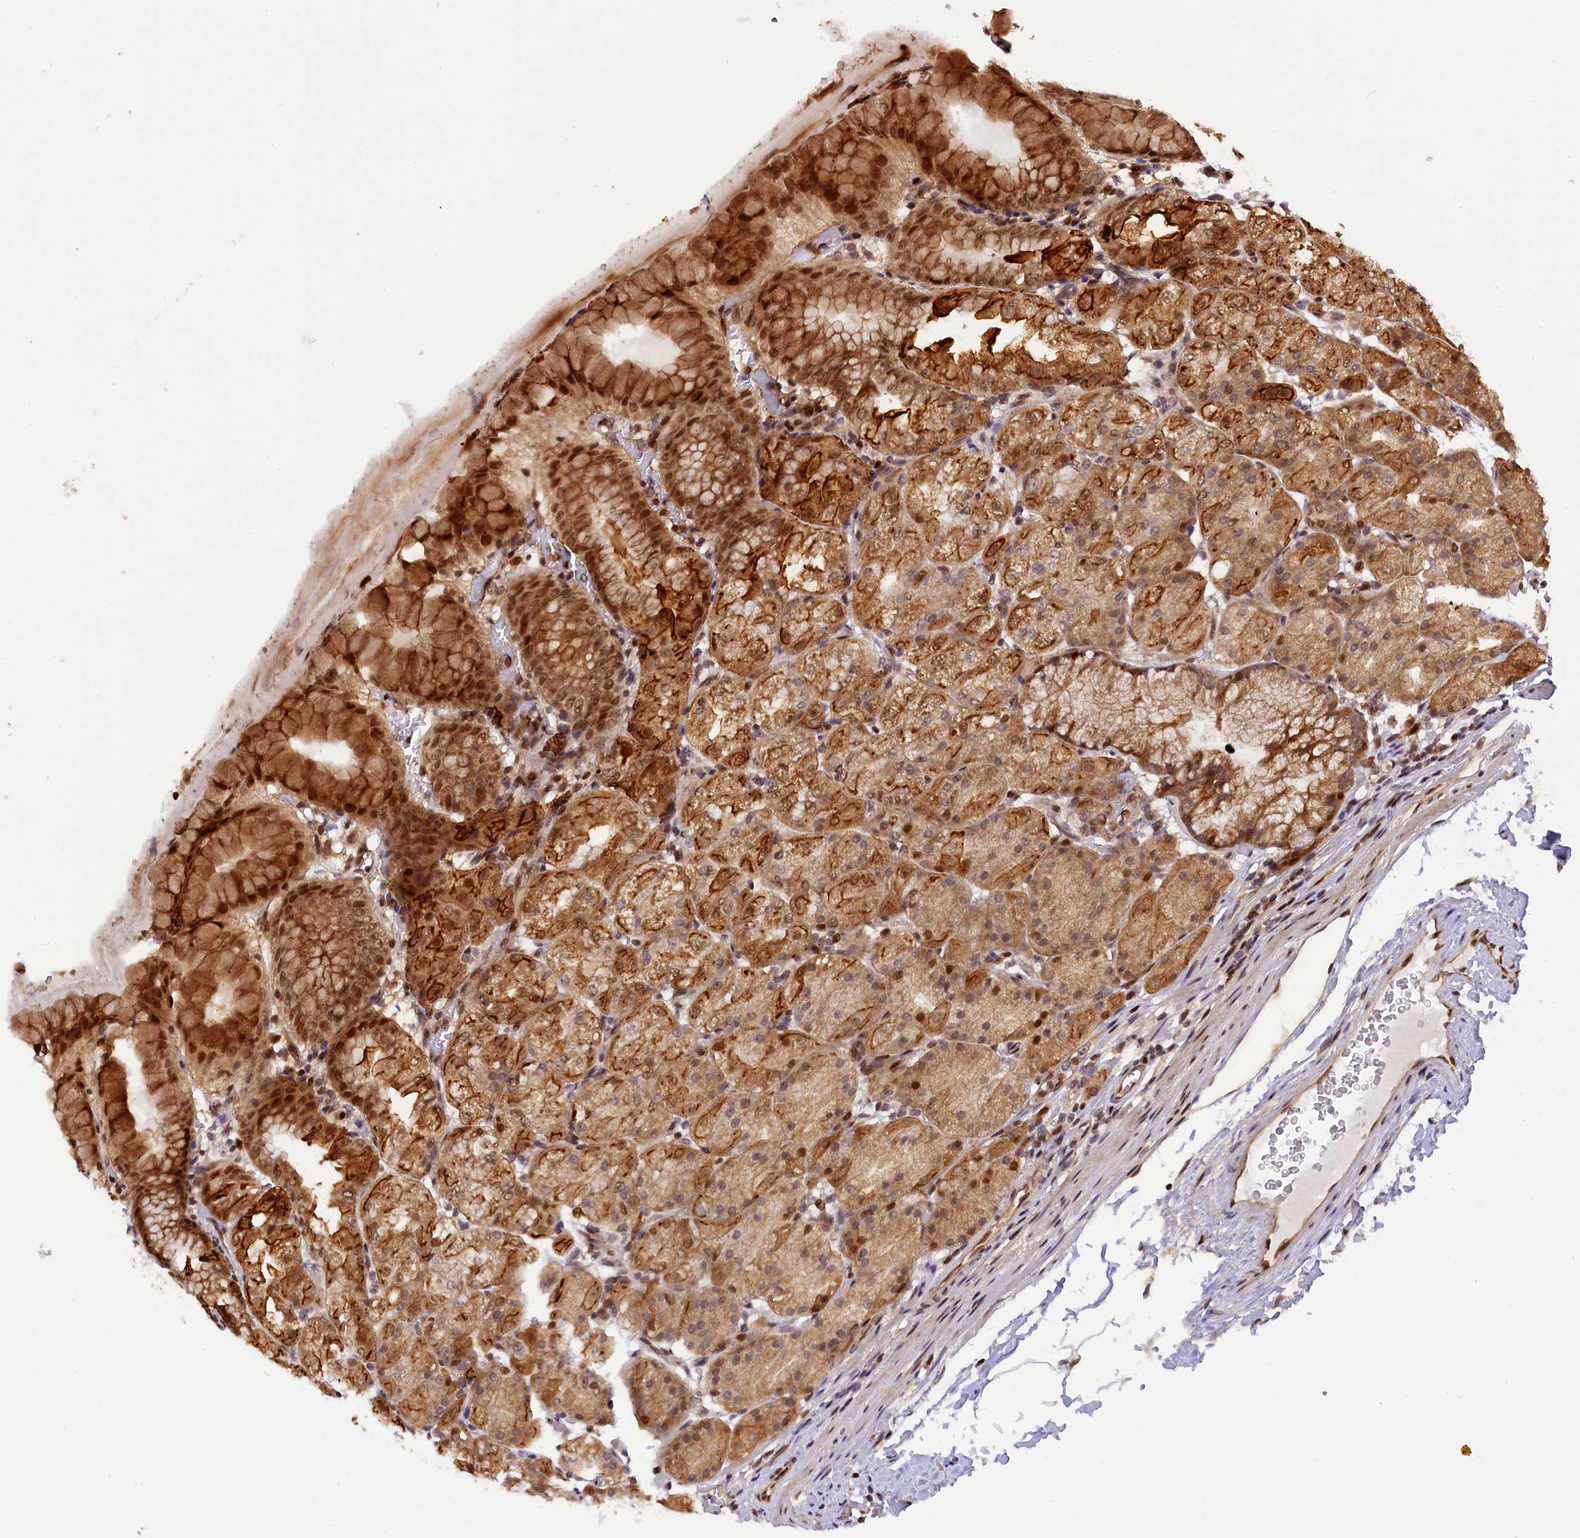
{"staining": {"intensity": "strong", "quantity": ">75%", "location": "cytoplasmic/membranous,nuclear"}, "tissue": "stomach", "cell_type": "Glandular cells", "image_type": "normal", "snomed": [{"axis": "morphology", "description": "Normal tissue, NOS"}, {"axis": "topography", "description": "Stomach, upper"}, {"axis": "topography", "description": "Stomach, lower"}], "caption": "A brown stain labels strong cytoplasmic/membranous,nuclear staining of a protein in glandular cells of unremarkable human stomach. The staining was performed using DAB, with brown indicating positive protein expression. Nuclei are stained blue with hematoxylin.", "gene": "SAMD4A", "patient": {"sex": "male", "age": 62}}